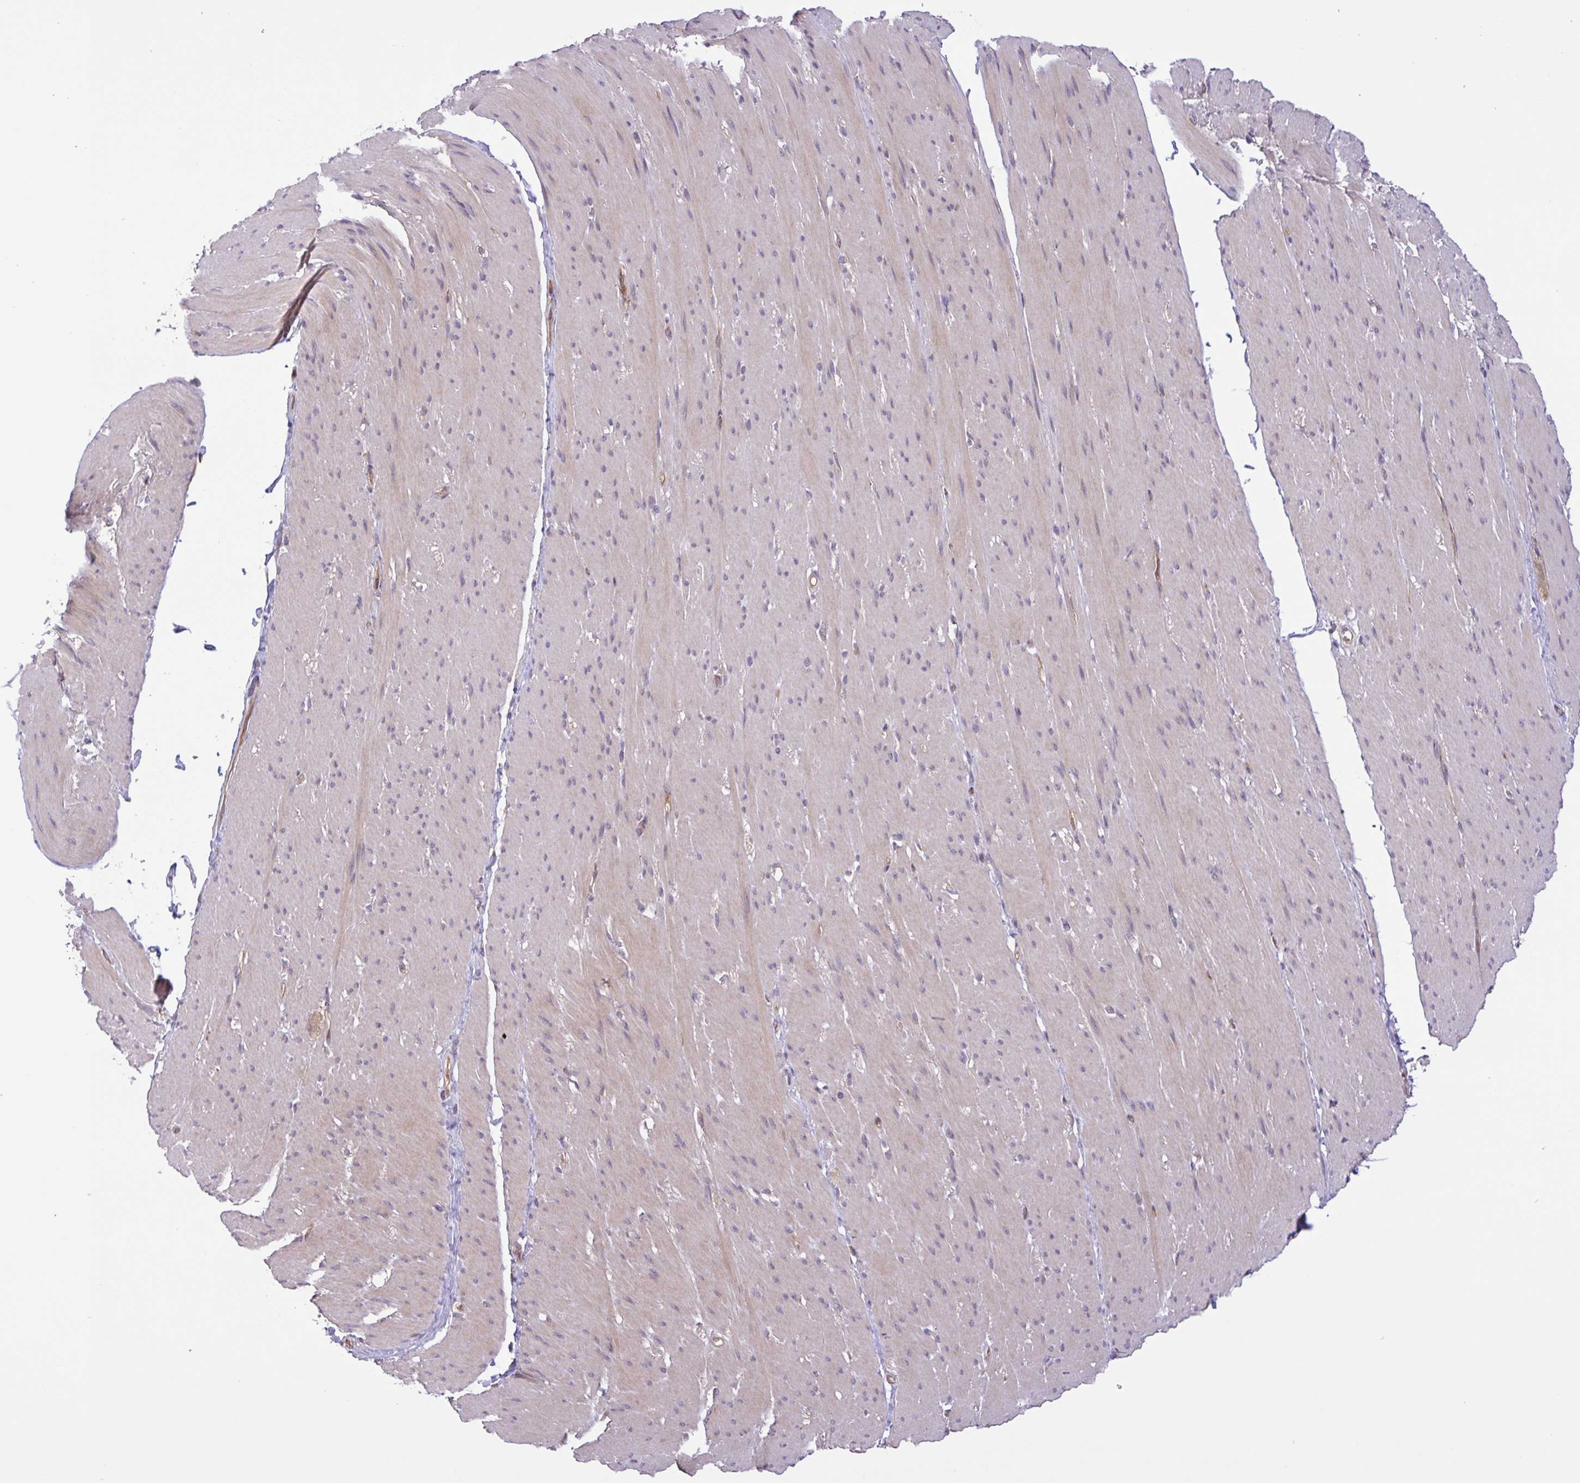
{"staining": {"intensity": "weak", "quantity": "<25%", "location": "cytoplasmic/membranous"}, "tissue": "smooth muscle", "cell_type": "Smooth muscle cells", "image_type": "normal", "snomed": [{"axis": "morphology", "description": "Normal tissue, NOS"}, {"axis": "topography", "description": "Smooth muscle"}, {"axis": "topography", "description": "Rectum"}], "caption": "DAB immunohistochemical staining of unremarkable smooth muscle displays no significant positivity in smooth muscle cells.", "gene": "INTS10", "patient": {"sex": "male", "age": 53}}